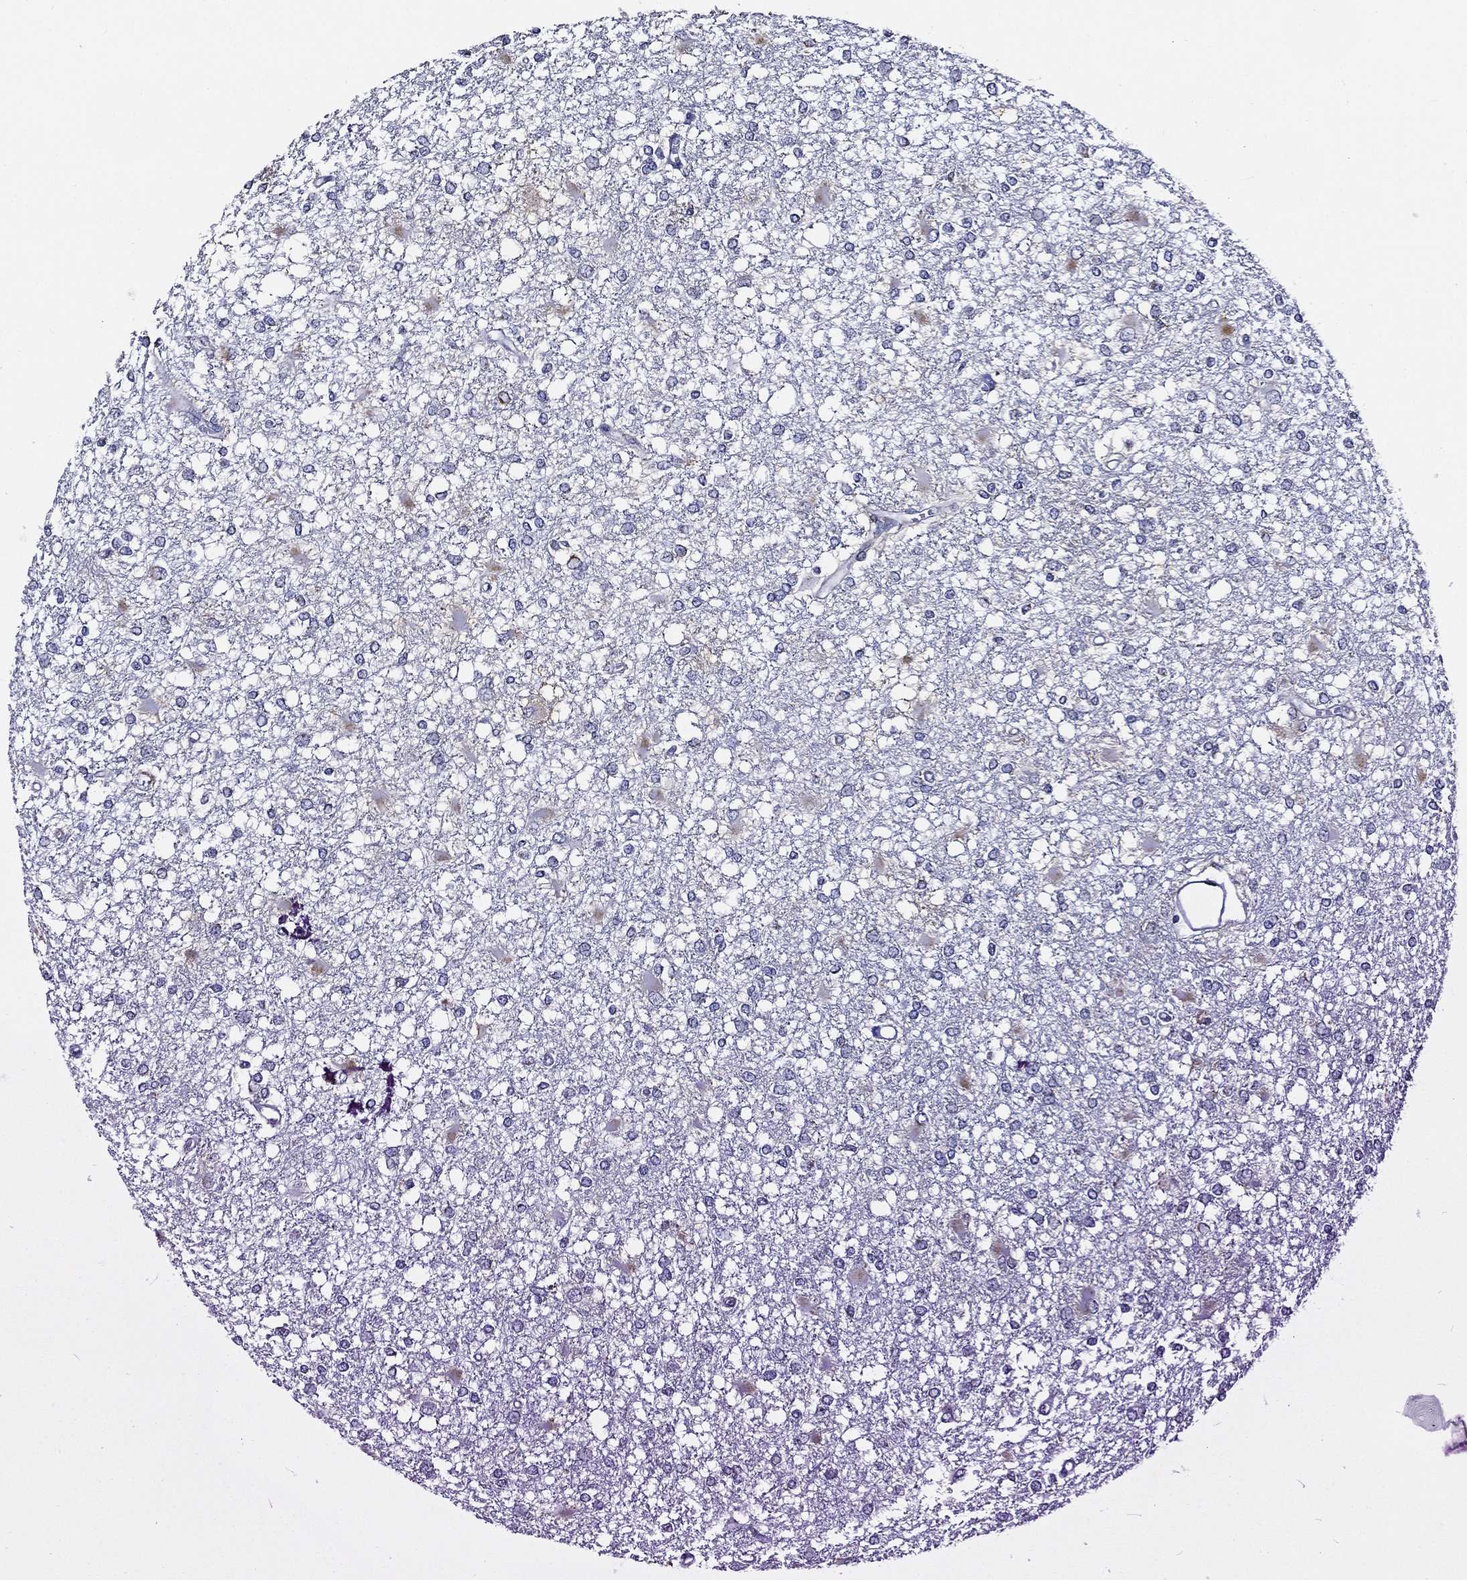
{"staining": {"intensity": "negative", "quantity": "none", "location": "none"}, "tissue": "glioma", "cell_type": "Tumor cells", "image_type": "cancer", "snomed": [{"axis": "morphology", "description": "Glioma, malignant, High grade"}, {"axis": "topography", "description": "Cerebral cortex"}], "caption": "Protein analysis of glioma demonstrates no significant expression in tumor cells.", "gene": "TICAM1", "patient": {"sex": "male", "age": 79}}